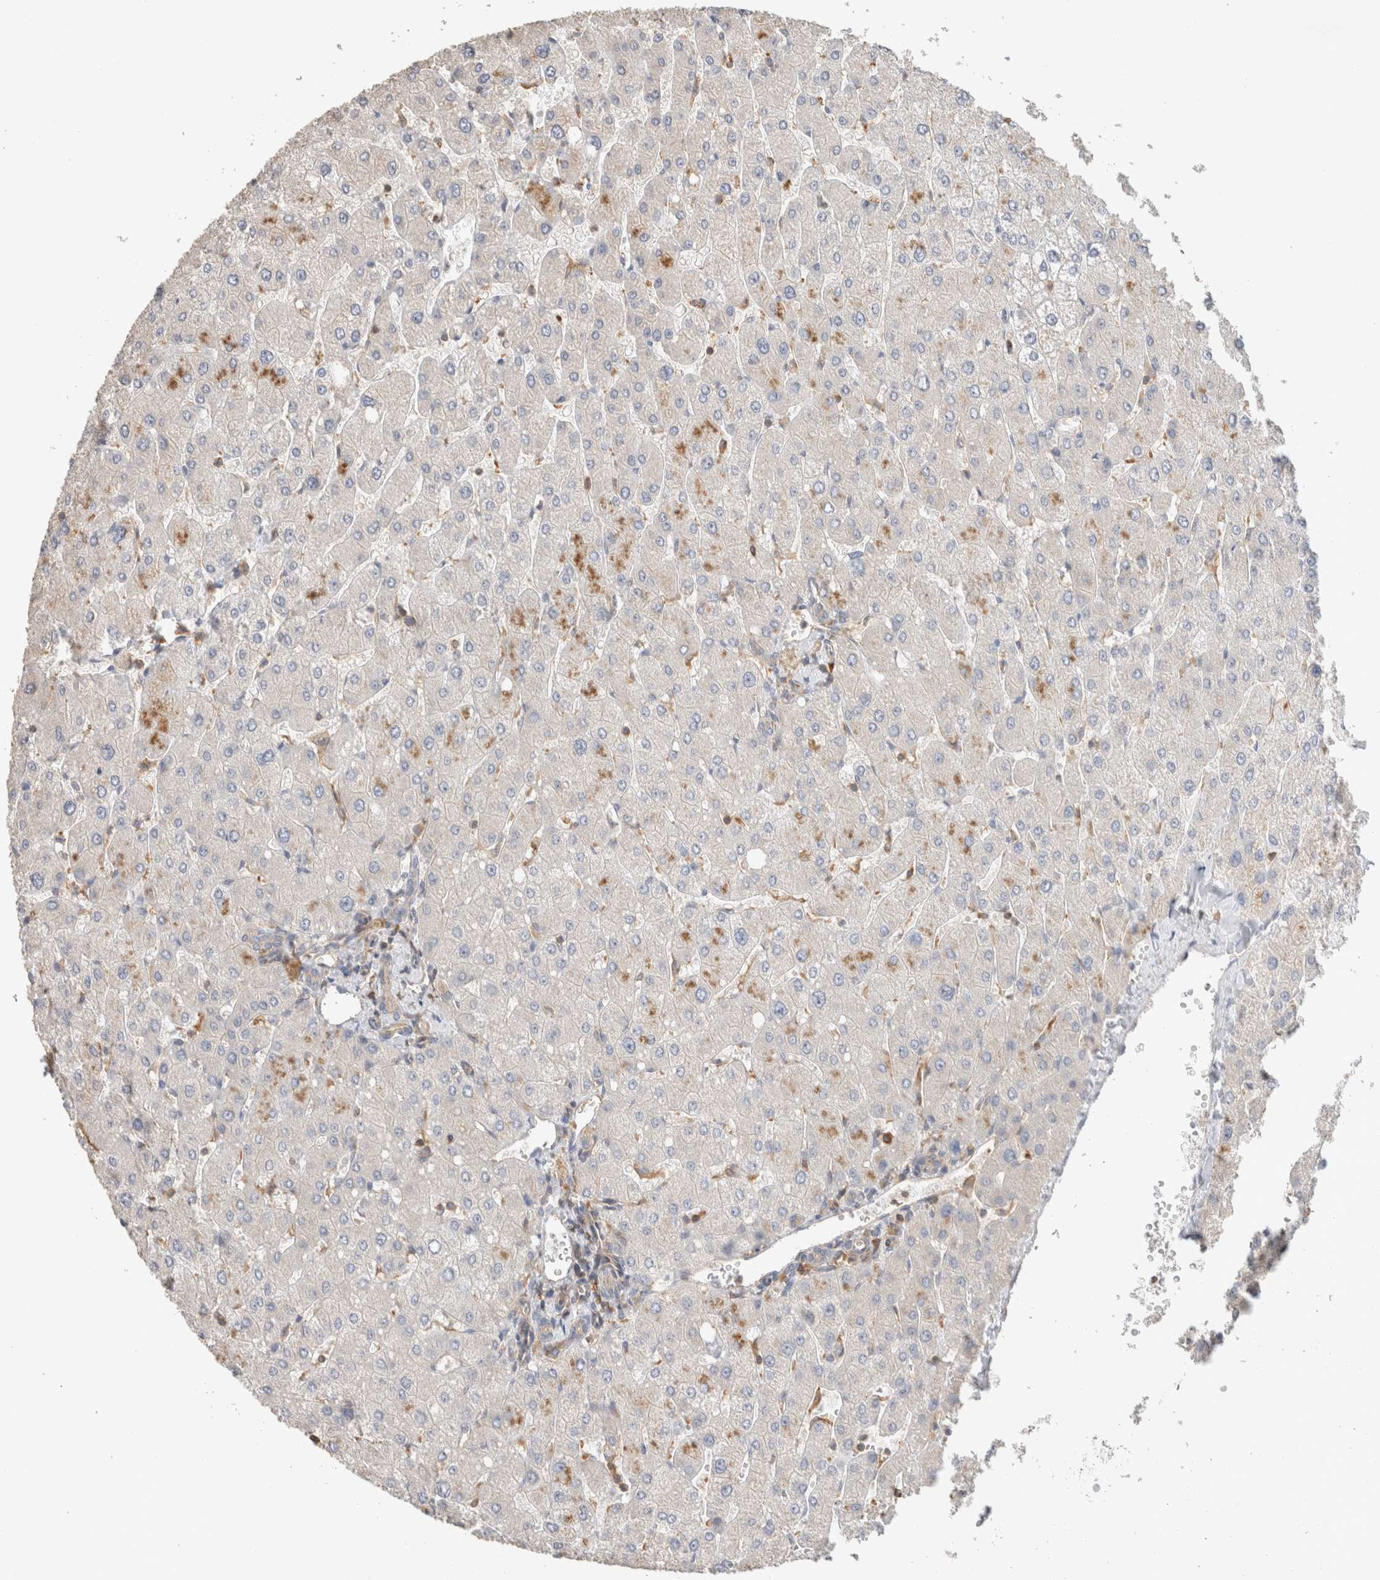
{"staining": {"intensity": "negative", "quantity": "none", "location": "none"}, "tissue": "liver", "cell_type": "Cholangiocytes", "image_type": "normal", "snomed": [{"axis": "morphology", "description": "Normal tissue, NOS"}, {"axis": "topography", "description": "Liver"}], "caption": "DAB immunohistochemical staining of normal human liver demonstrates no significant expression in cholangiocytes.", "gene": "CFAP418", "patient": {"sex": "male", "age": 55}}